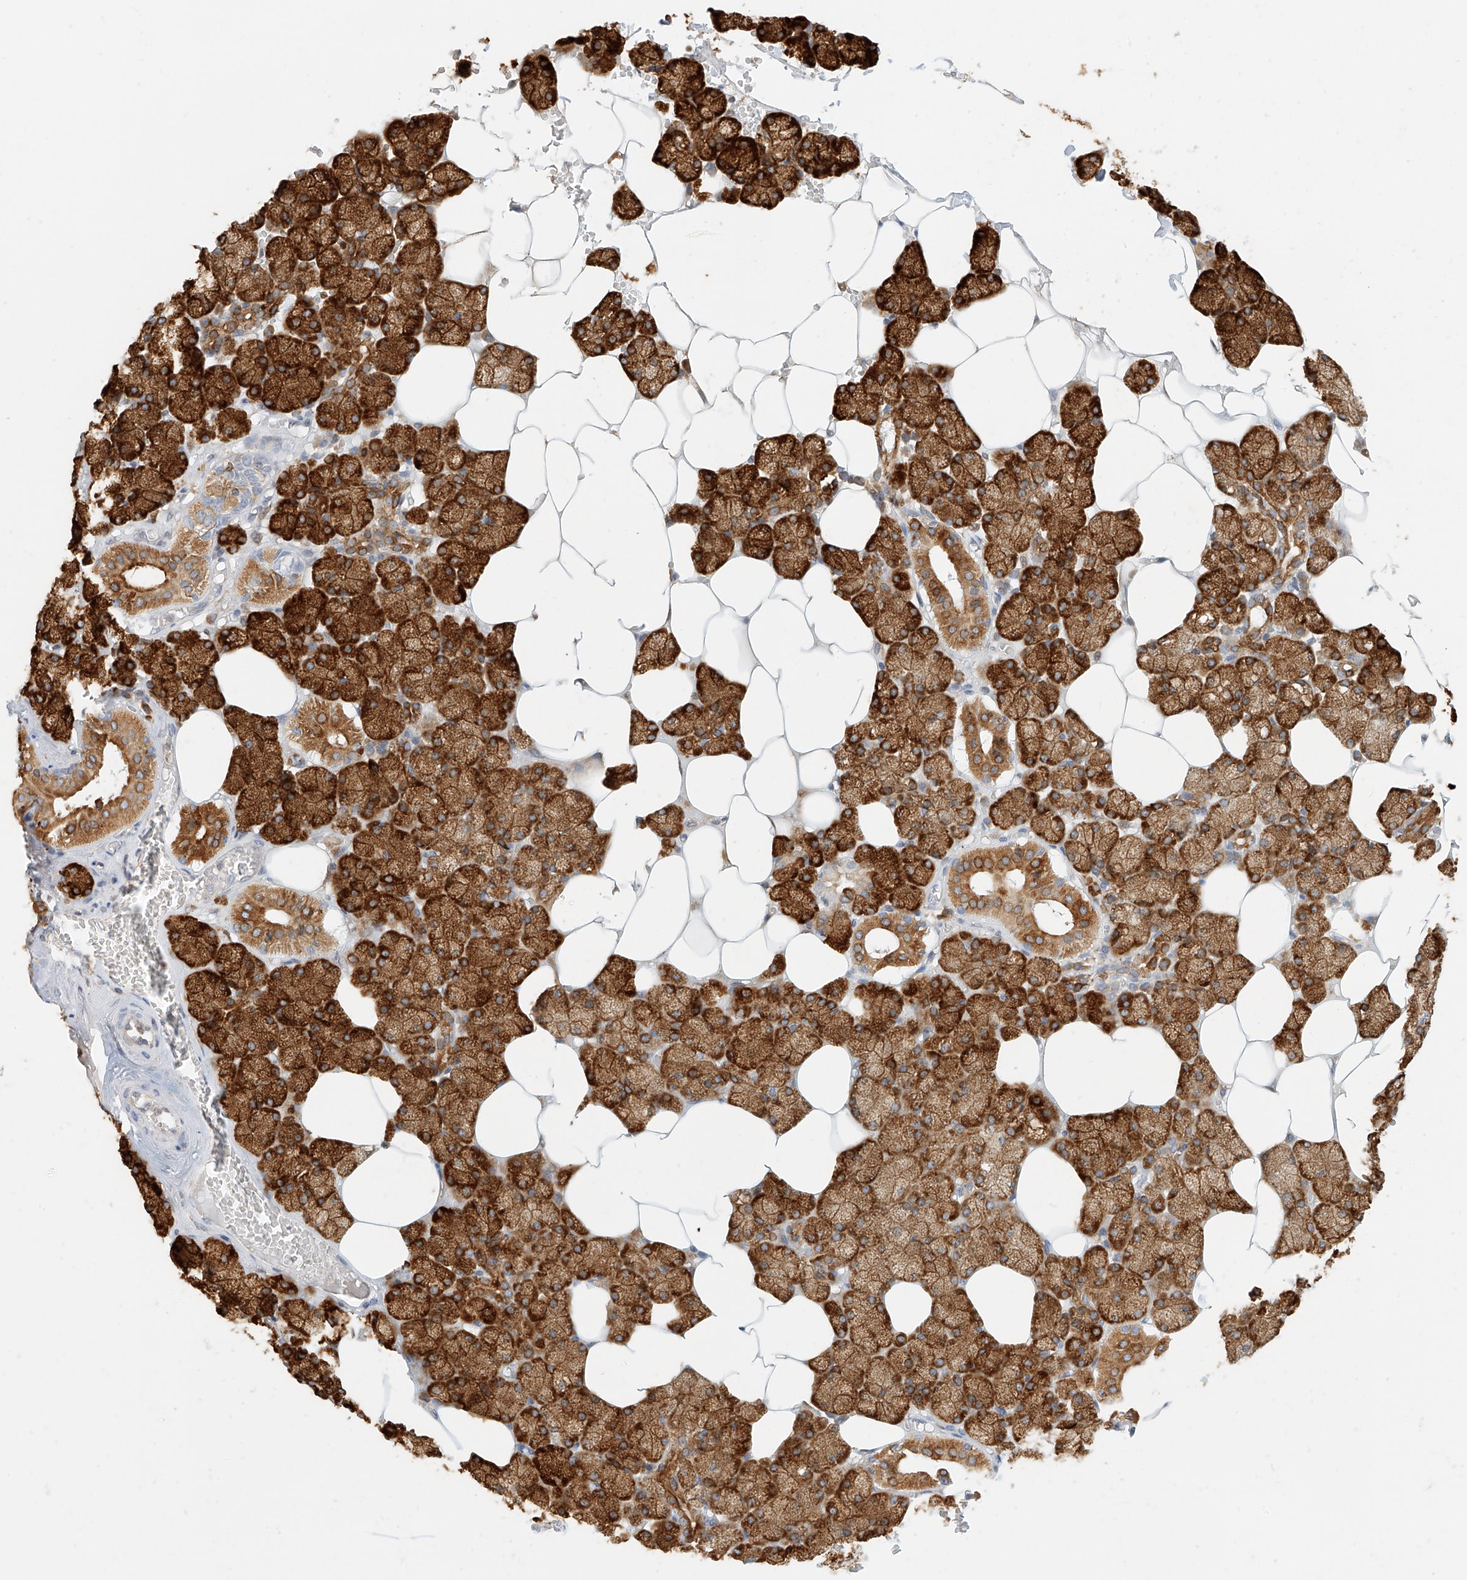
{"staining": {"intensity": "strong", "quantity": ">75%", "location": "cytoplasmic/membranous"}, "tissue": "salivary gland", "cell_type": "Glandular cells", "image_type": "normal", "snomed": [{"axis": "morphology", "description": "Normal tissue, NOS"}, {"axis": "topography", "description": "Salivary gland"}], "caption": "Salivary gland was stained to show a protein in brown. There is high levels of strong cytoplasmic/membranous staining in approximately >75% of glandular cells. Ihc stains the protein in brown and the nuclei are stained blue.", "gene": "DHRS7", "patient": {"sex": "male", "age": 62}}